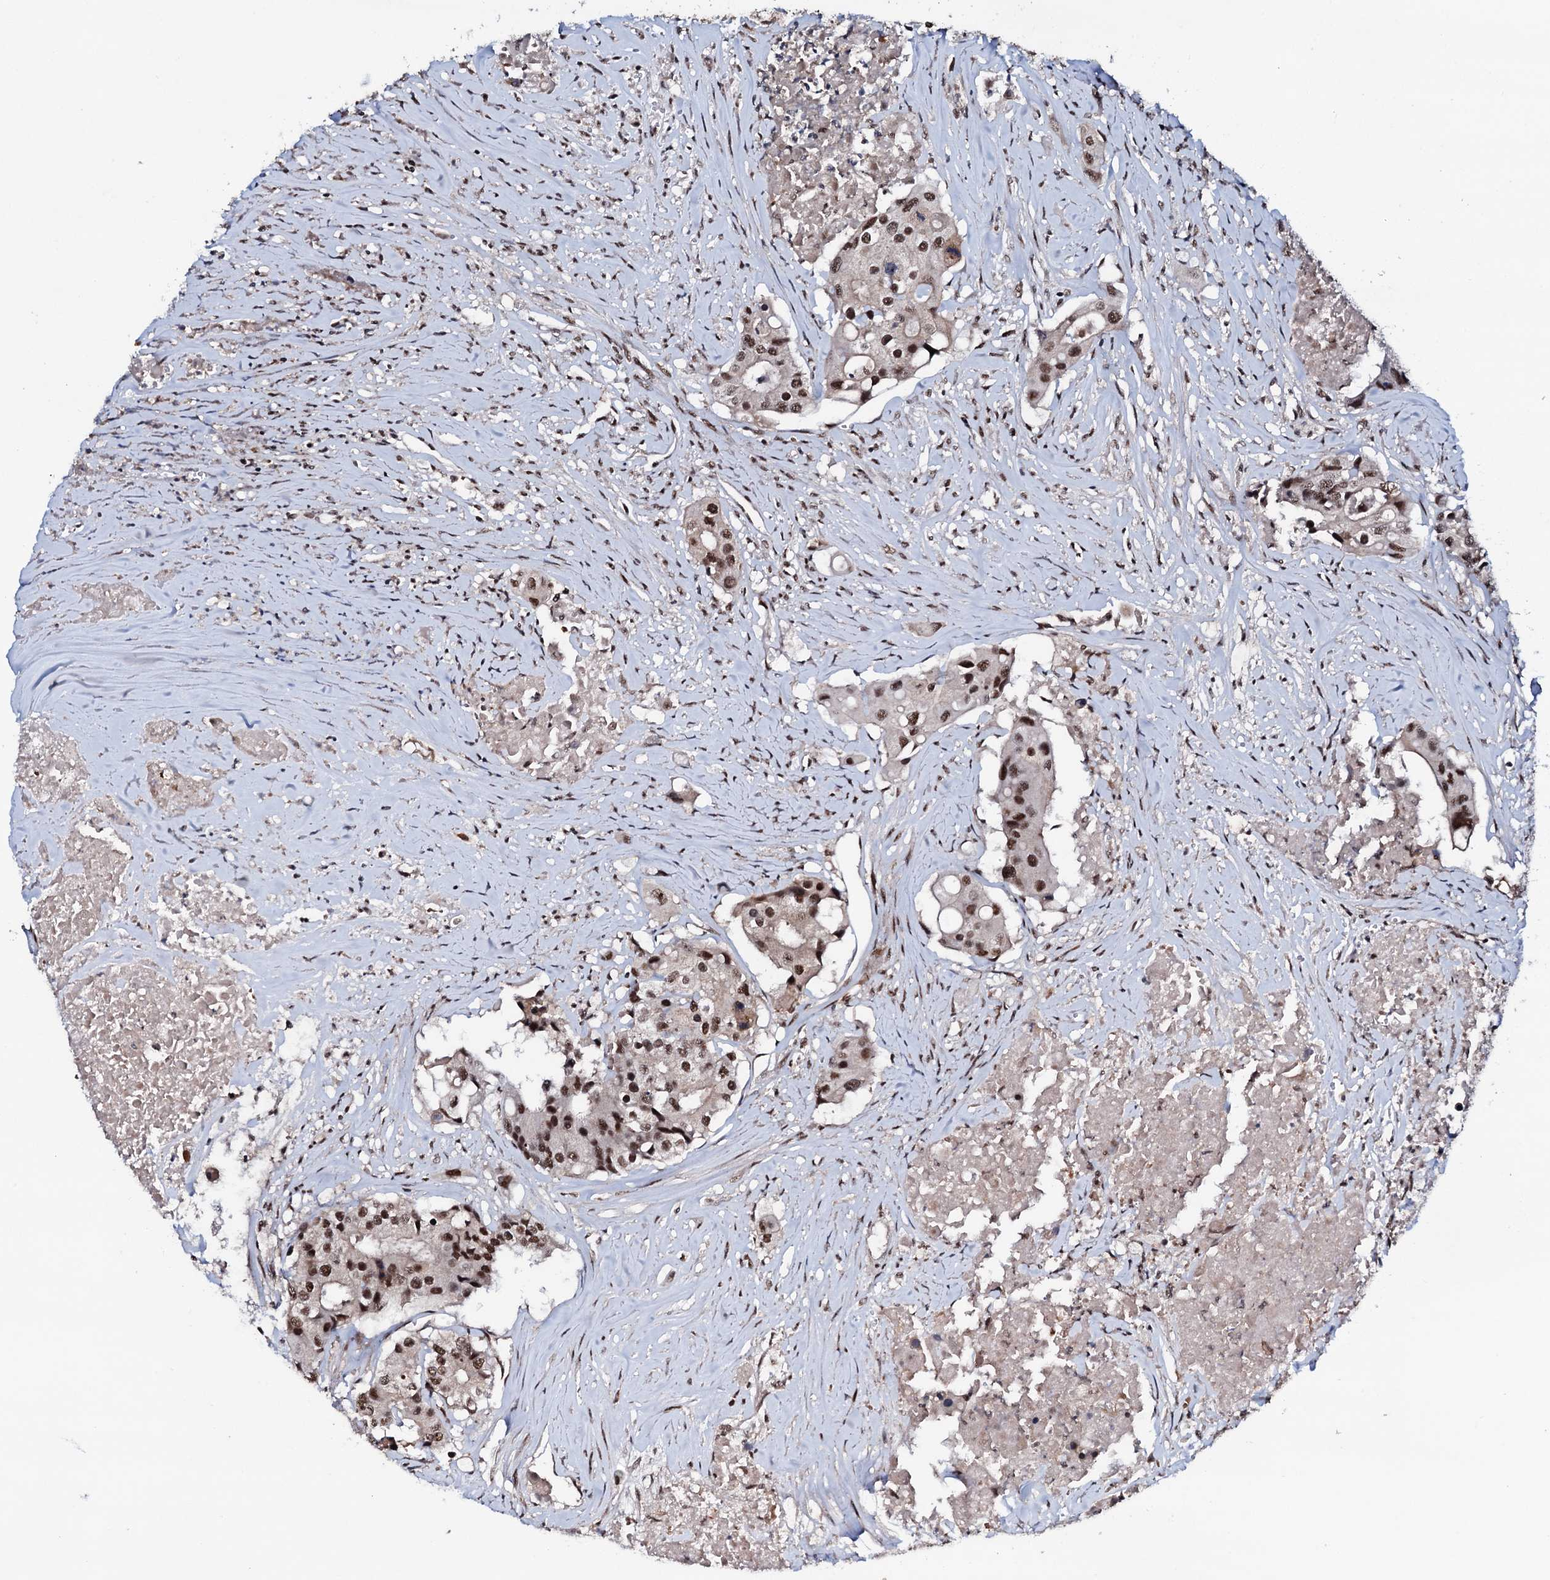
{"staining": {"intensity": "moderate", "quantity": ">75%", "location": "nuclear"}, "tissue": "colorectal cancer", "cell_type": "Tumor cells", "image_type": "cancer", "snomed": [{"axis": "morphology", "description": "Adenocarcinoma, NOS"}, {"axis": "topography", "description": "Colon"}], "caption": "A brown stain labels moderate nuclear positivity of a protein in human colorectal adenocarcinoma tumor cells.", "gene": "PRPF18", "patient": {"sex": "male", "age": 77}}